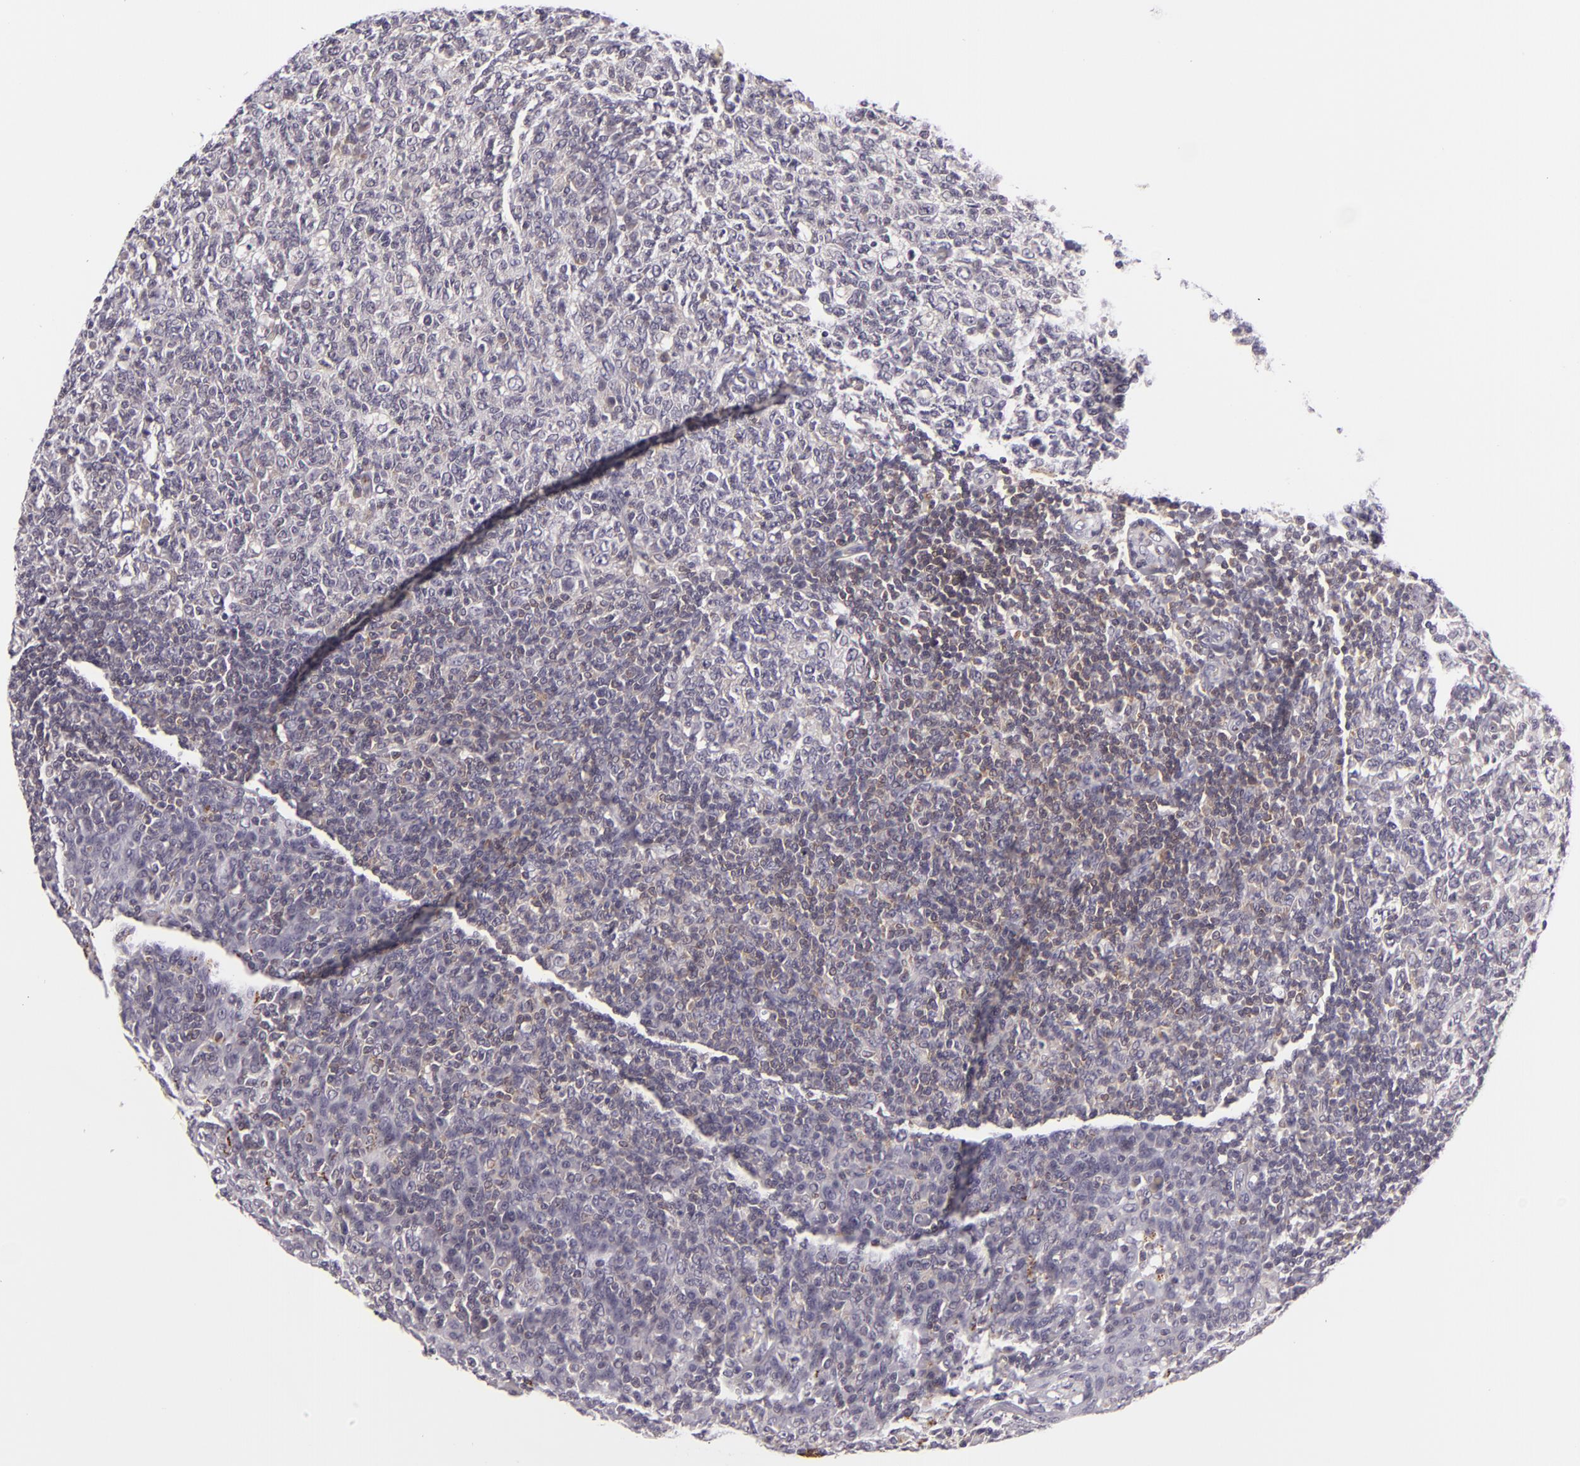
{"staining": {"intensity": "negative", "quantity": "none", "location": "none"}, "tissue": "tonsil", "cell_type": "Germinal center cells", "image_type": "normal", "snomed": [{"axis": "morphology", "description": "Normal tissue, NOS"}, {"axis": "topography", "description": "Tonsil"}], "caption": "Immunohistochemistry (IHC) image of unremarkable tonsil: tonsil stained with DAB displays no significant protein staining in germinal center cells.", "gene": "KCNAB2", "patient": {"sex": "male", "age": 6}}